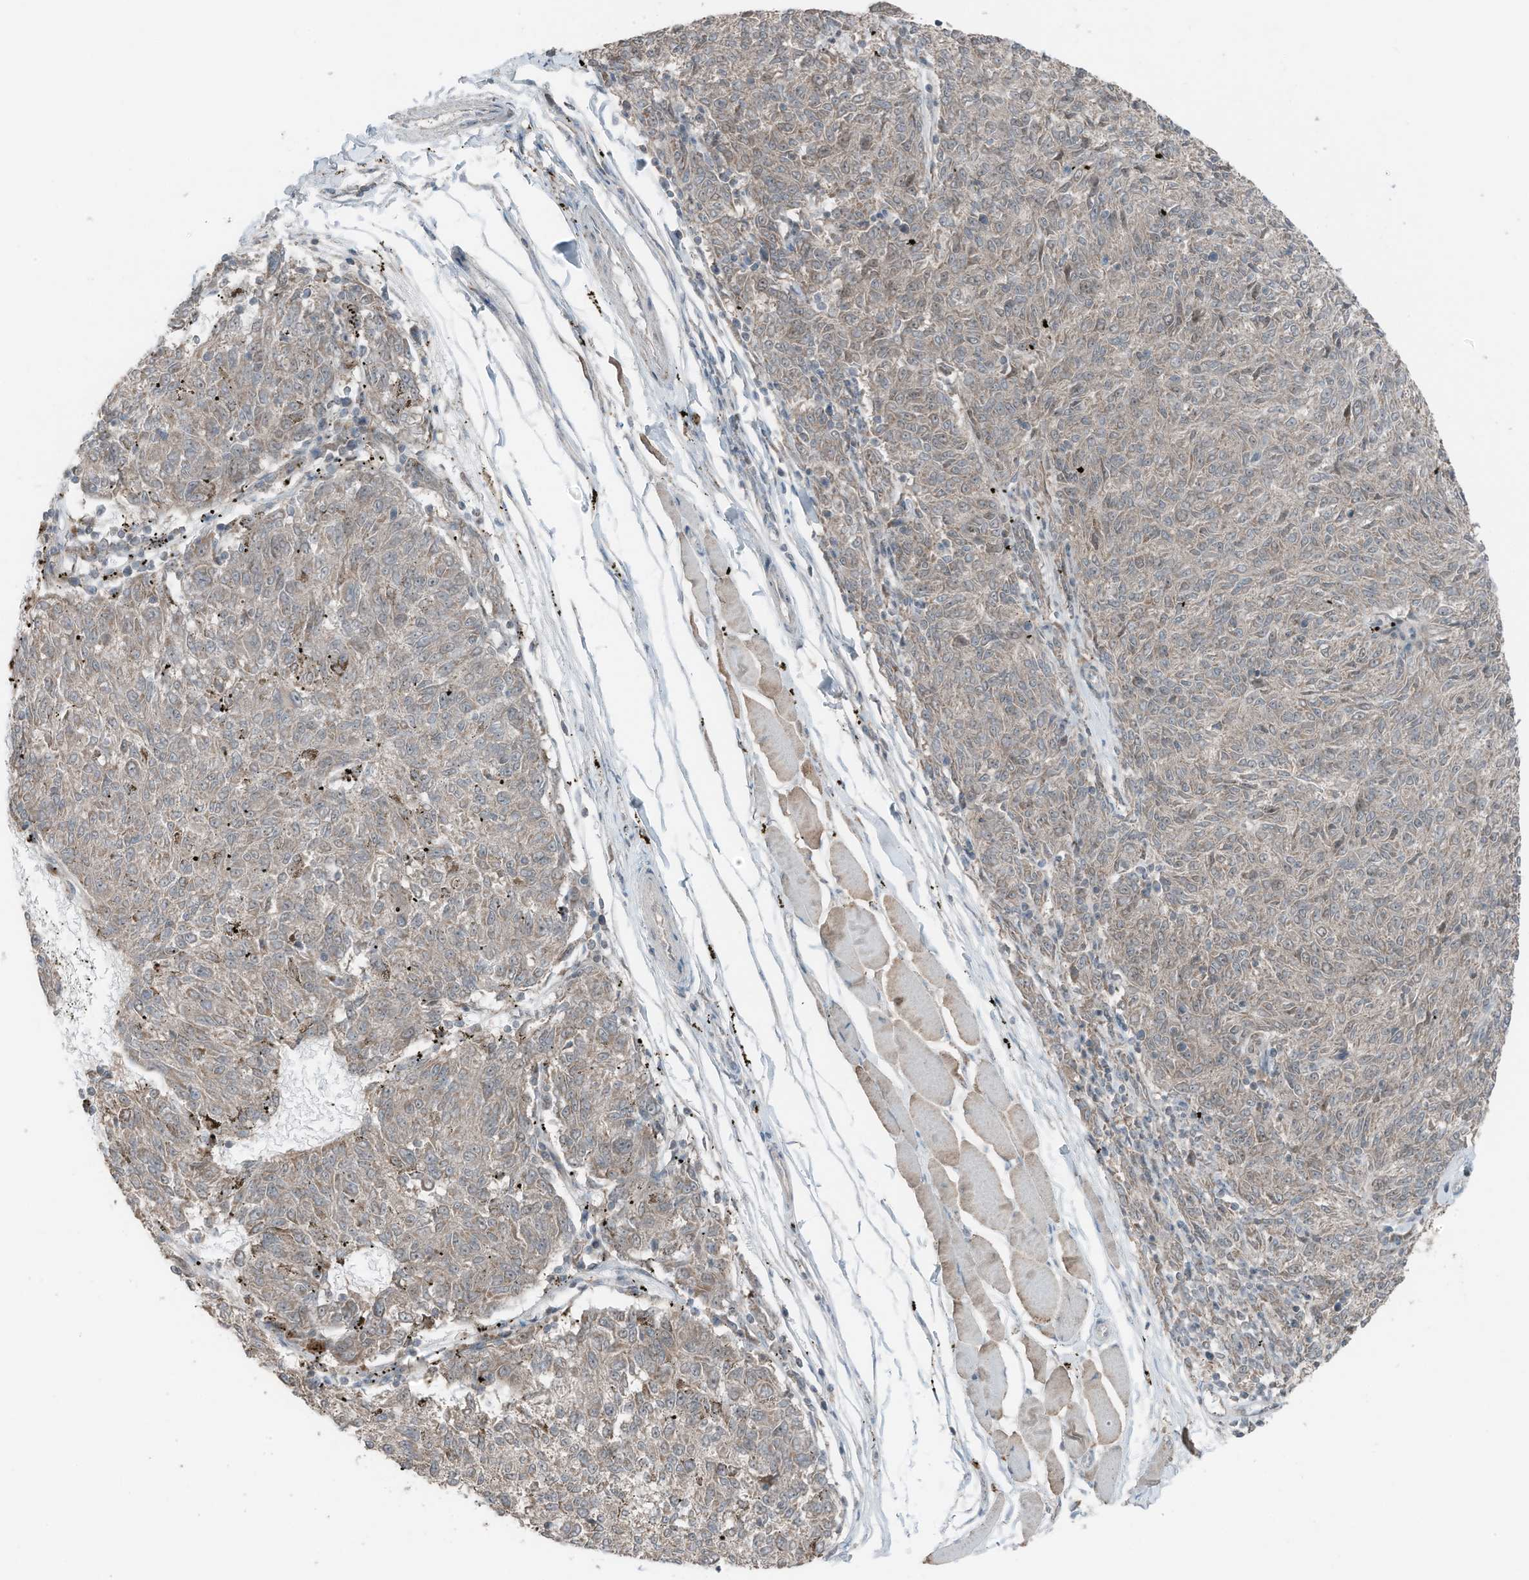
{"staining": {"intensity": "negative", "quantity": "none", "location": "none"}, "tissue": "melanoma", "cell_type": "Tumor cells", "image_type": "cancer", "snomed": [{"axis": "morphology", "description": "Malignant melanoma, NOS"}, {"axis": "topography", "description": "Skin"}], "caption": "IHC of human malignant melanoma demonstrates no staining in tumor cells. (DAB immunohistochemistry, high magnification).", "gene": "TXNDC9", "patient": {"sex": "female", "age": 72}}